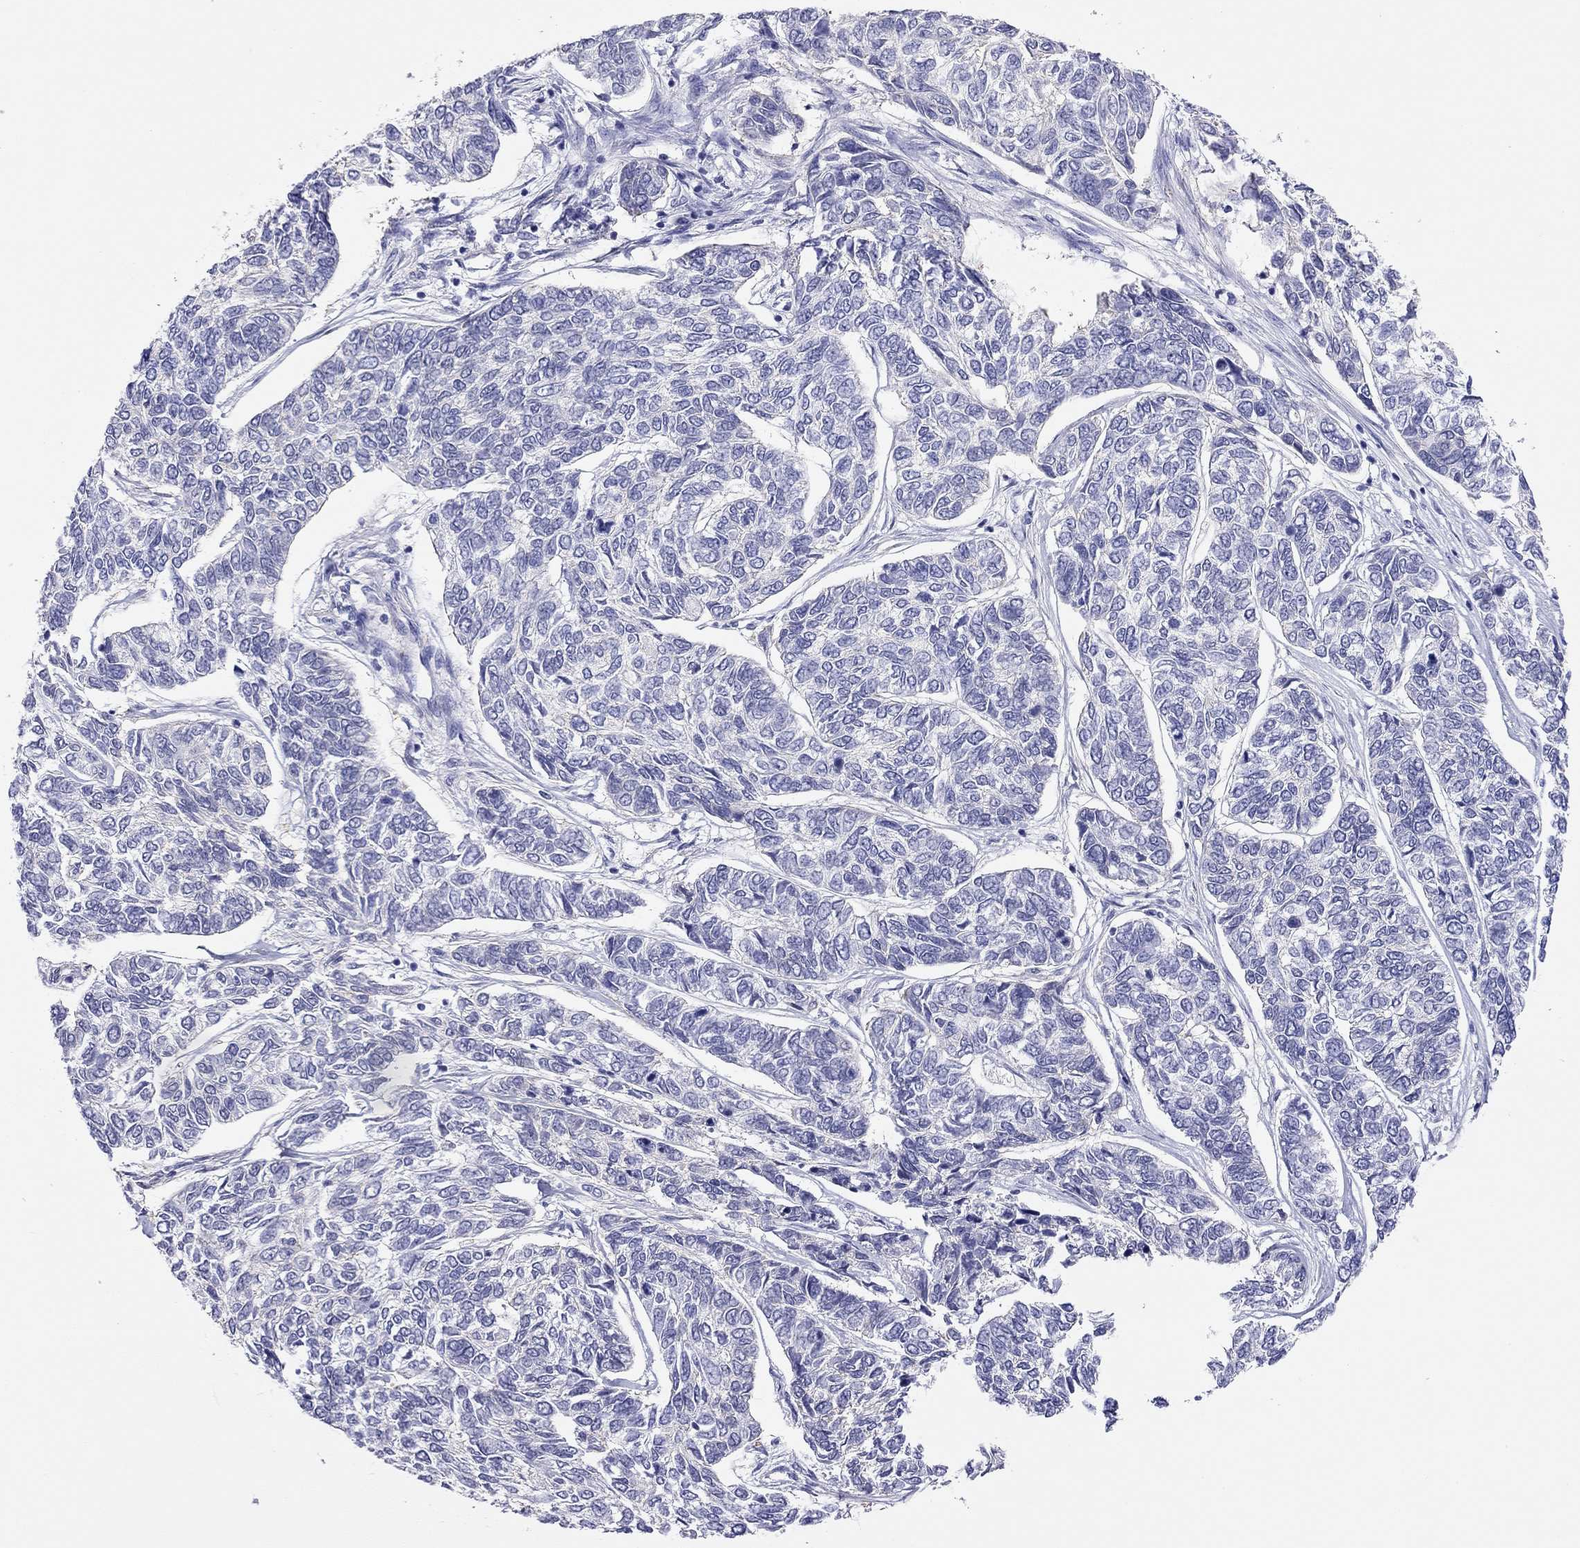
{"staining": {"intensity": "negative", "quantity": "none", "location": "none"}, "tissue": "skin cancer", "cell_type": "Tumor cells", "image_type": "cancer", "snomed": [{"axis": "morphology", "description": "Basal cell carcinoma"}, {"axis": "topography", "description": "Skin"}], "caption": "Human skin cancer (basal cell carcinoma) stained for a protein using immunohistochemistry (IHC) displays no positivity in tumor cells.", "gene": "MYMX", "patient": {"sex": "female", "age": 65}}